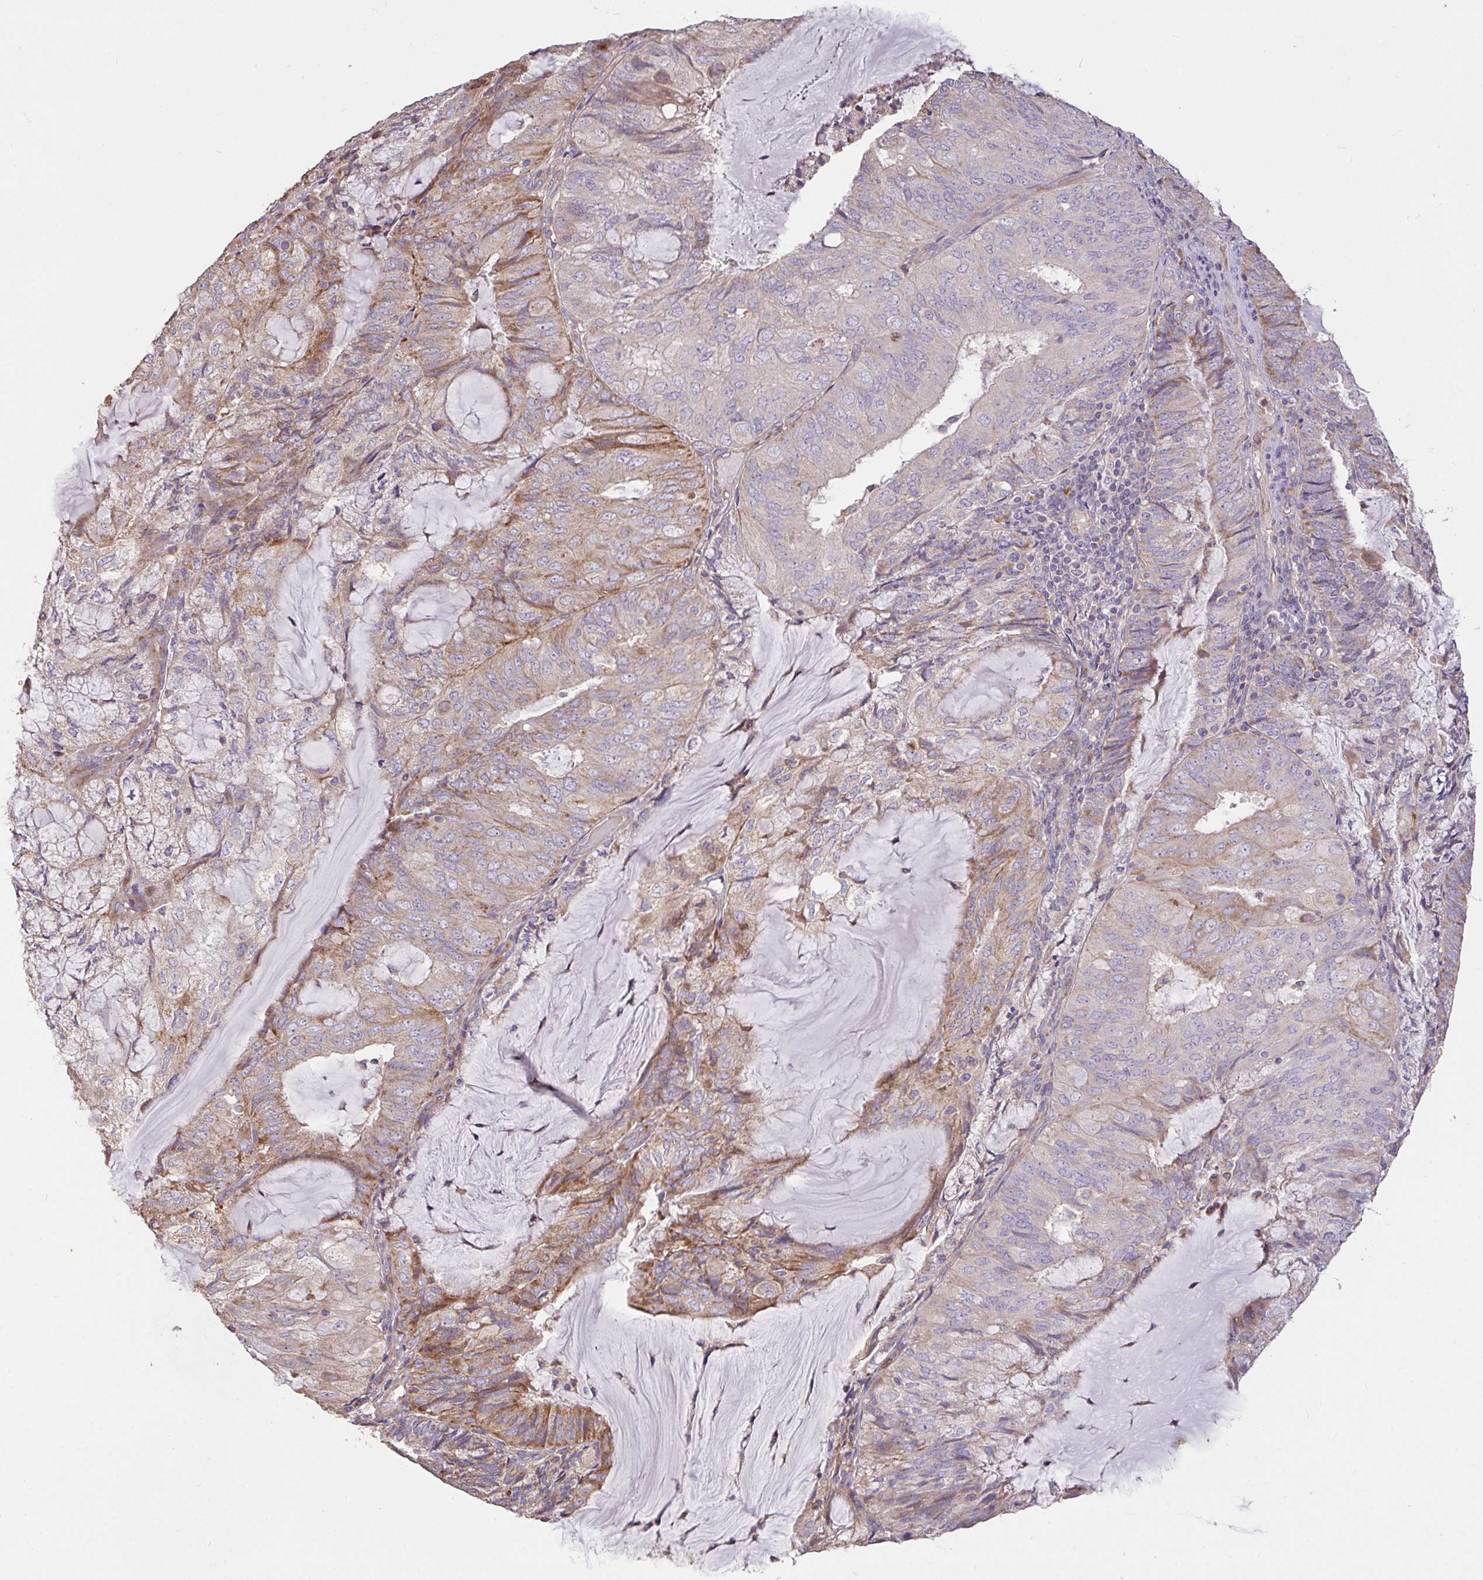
{"staining": {"intensity": "weak", "quantity": "25%-75%", "location": "cytoplasmic/membranous"}, "tissue": "endometrial cancer", "cell_type": "Tumor cells", "image_type": "cancer", "snomed": [{"axis": "morphology", "description": "Adenocarcinoma, NOS"}, {"axis": "topography", "description": "Endometrium"}], "caption": "This micrograph demonstrates endometrial cancer (adenocarcinoma) stained with immunohistochemistry to label a protein in brown. The cytoplasmic/membranous of tumor cells show weak positivity for the protein. Nuclei are counter-stained blue.", "gene": "FCER1A", "patient": {"sex": "female", "age": 81}}